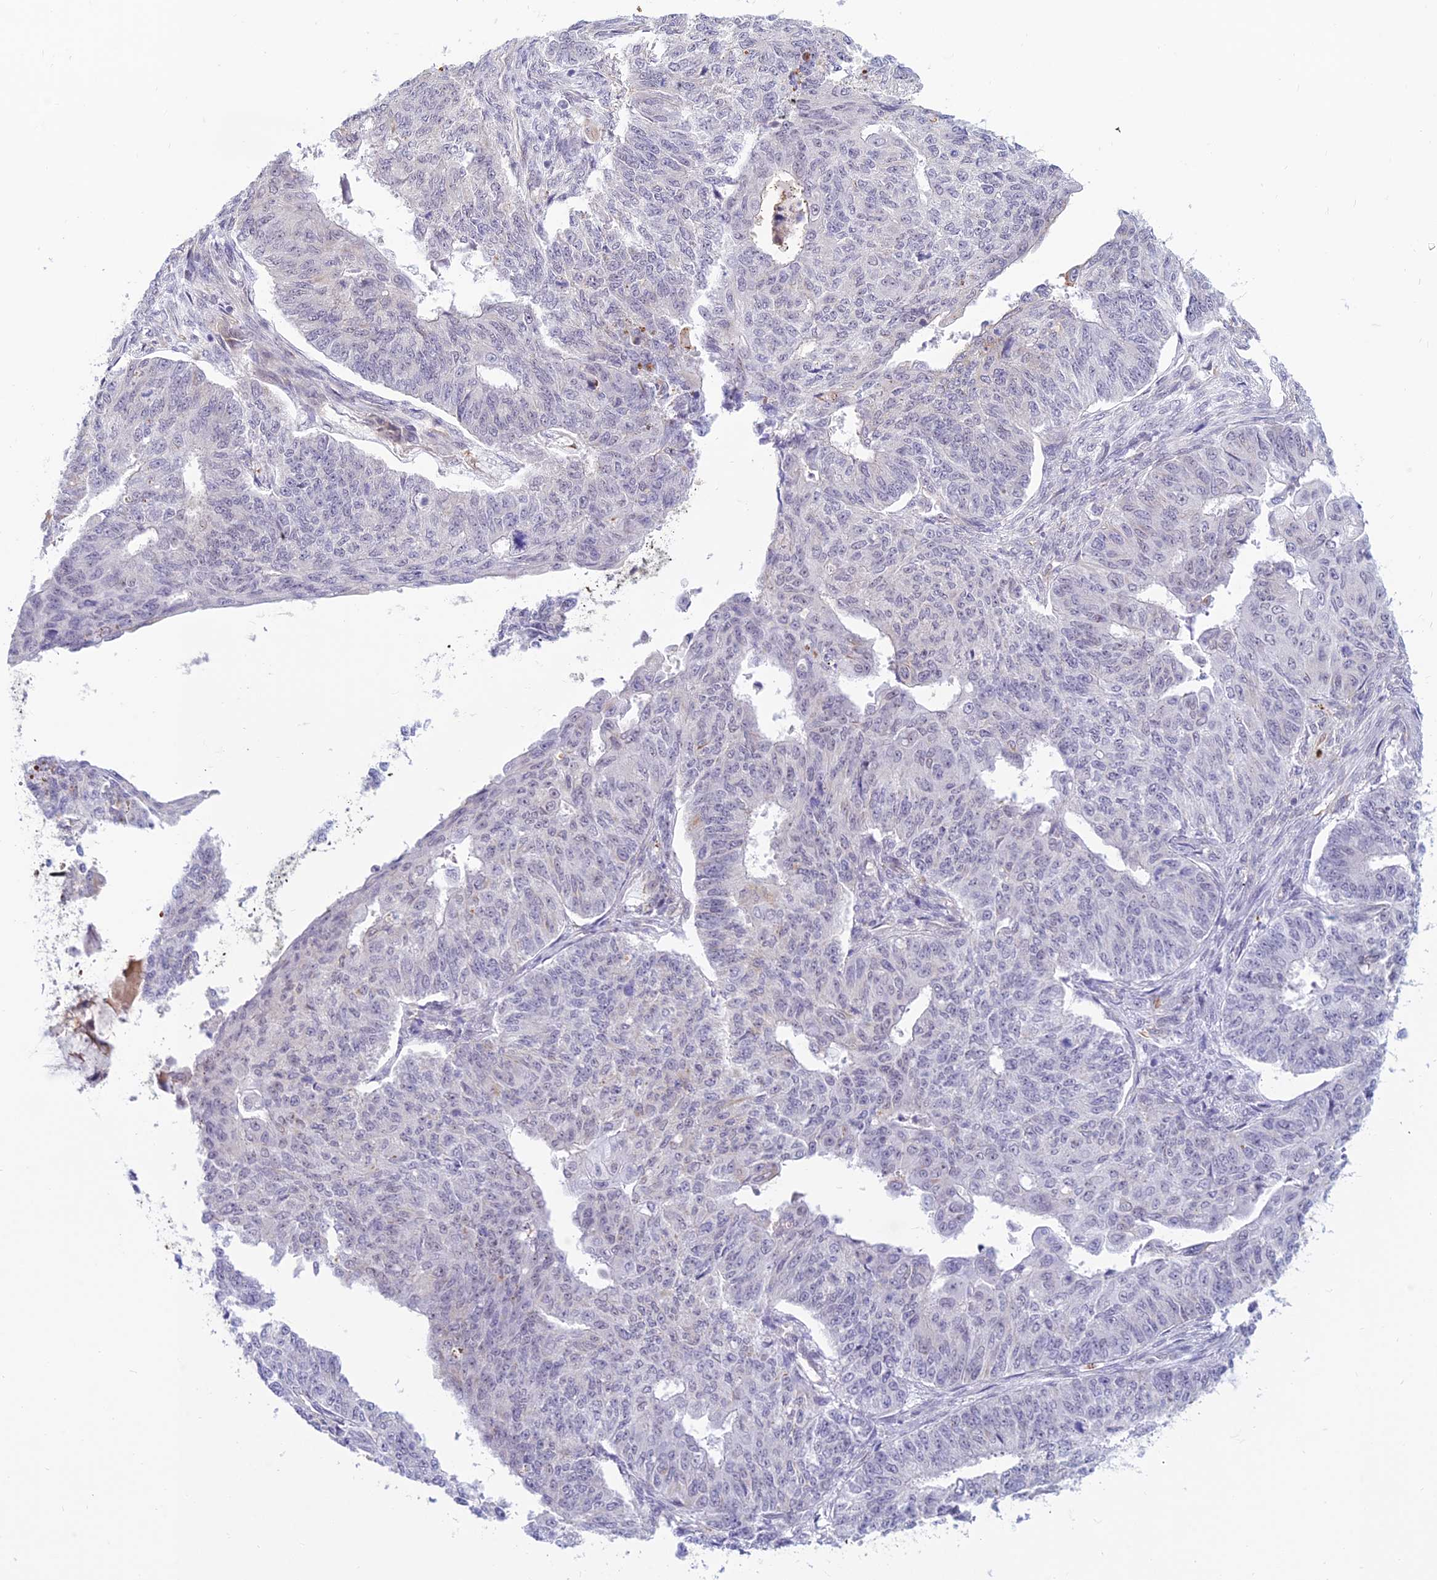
{"staining": {"intensity": "negative", "quantity": "none", "location": "none"}, "tissue": "endometrial cancer", "cell_type": "Tumor cells", "image_type": "cancer", "snomed": [{"axis": "morphology", "description": "Adenocarcinoma, NOS"}, {"axis": "topography", "description": "Endometrium"}], "caption": "Immunohistochemistry micrograph of human endometrial adenocarcinoma stained for a protein (brown), which shows no positivity in tumor cells.", "gene": "SAPCD2", "patient": {"sex": "female", "age": 32}}